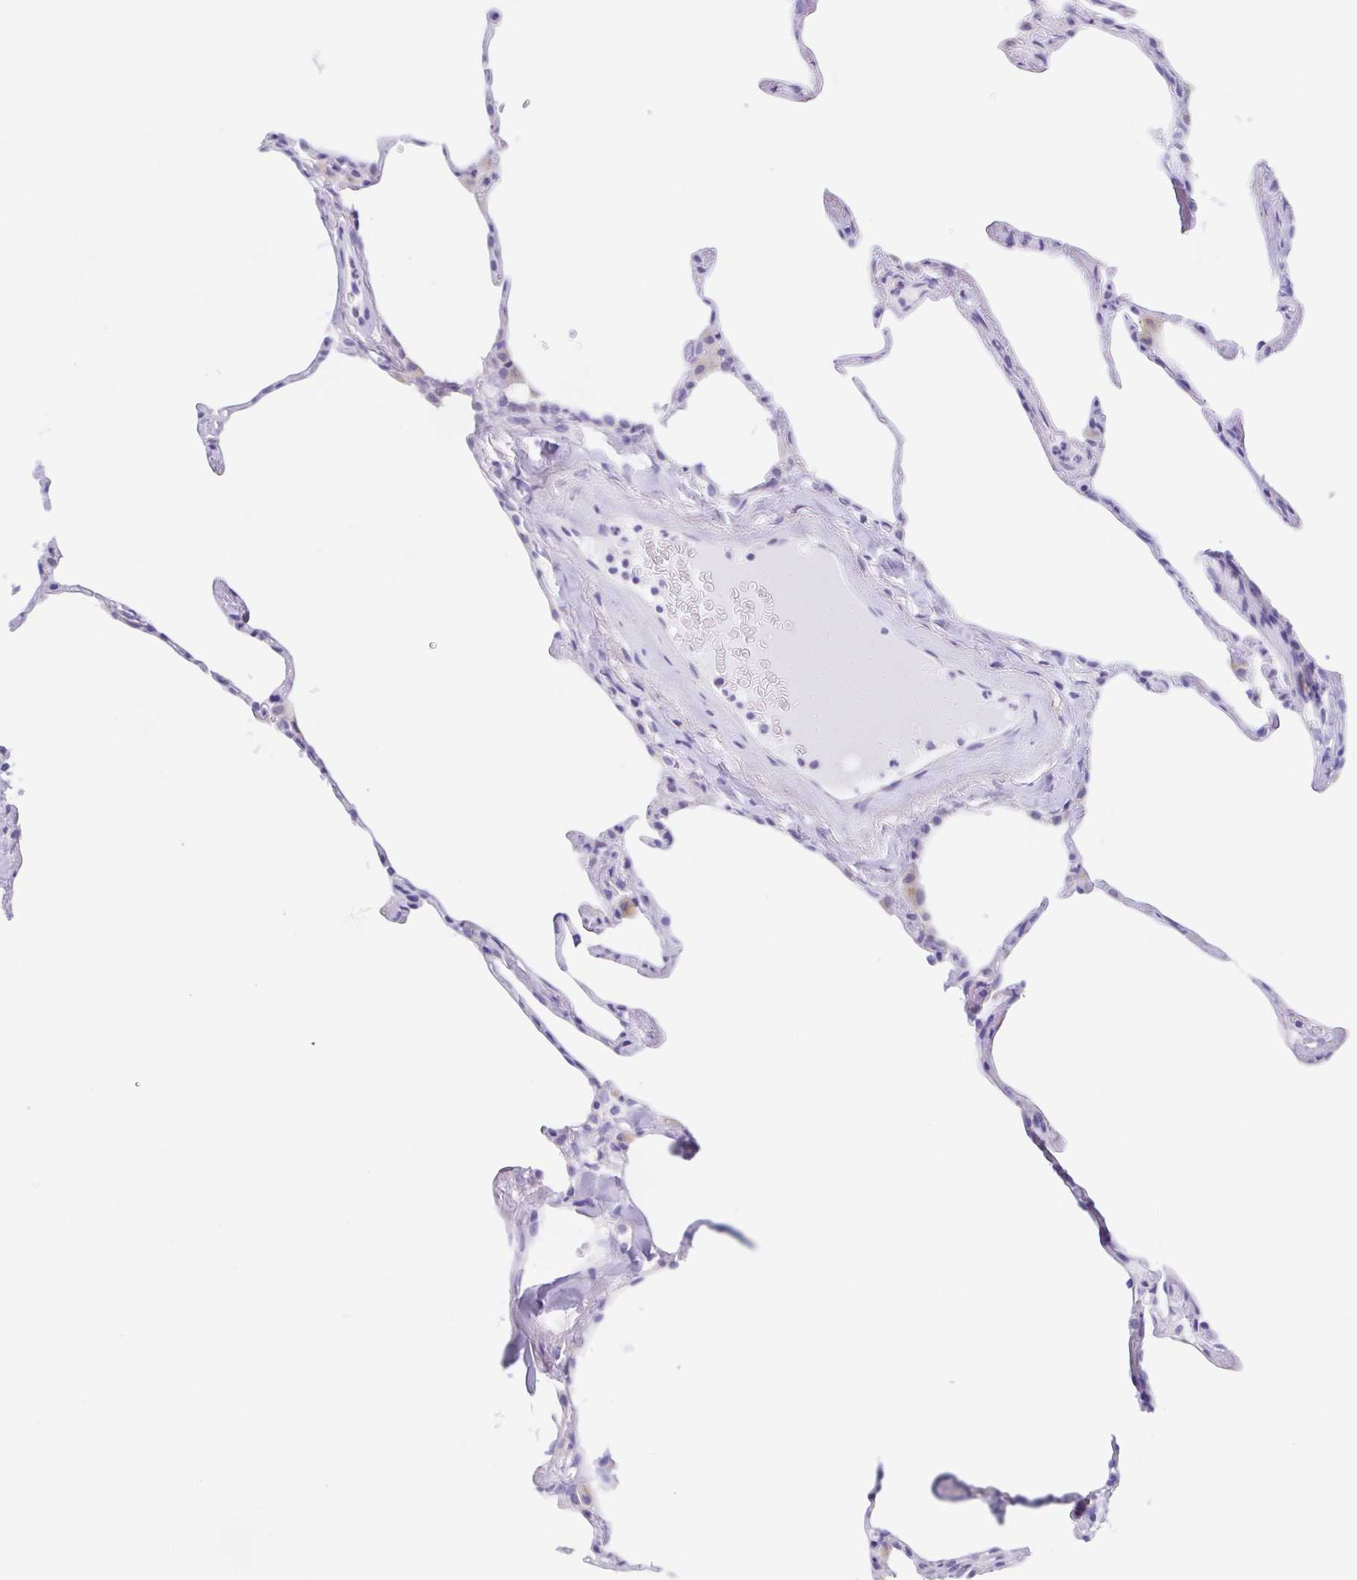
{"staining": {"intensity": "negative", "quantity": "none", "location": "none"}, "tissue": "lung", "cell_type": "Alveolar cells", "image_type": "normal", "snomed": [{"axis": "morphology", "description": "Normal tissue, NOS"}, {"axis": "topography", "description": "Lung"}], "caption": "Immunohistochemical staining of normal lung demonstrates no significant positivity in alveolar cells.", "gene": "SCG3", "patient": {"sex": "male", "age": 65}}